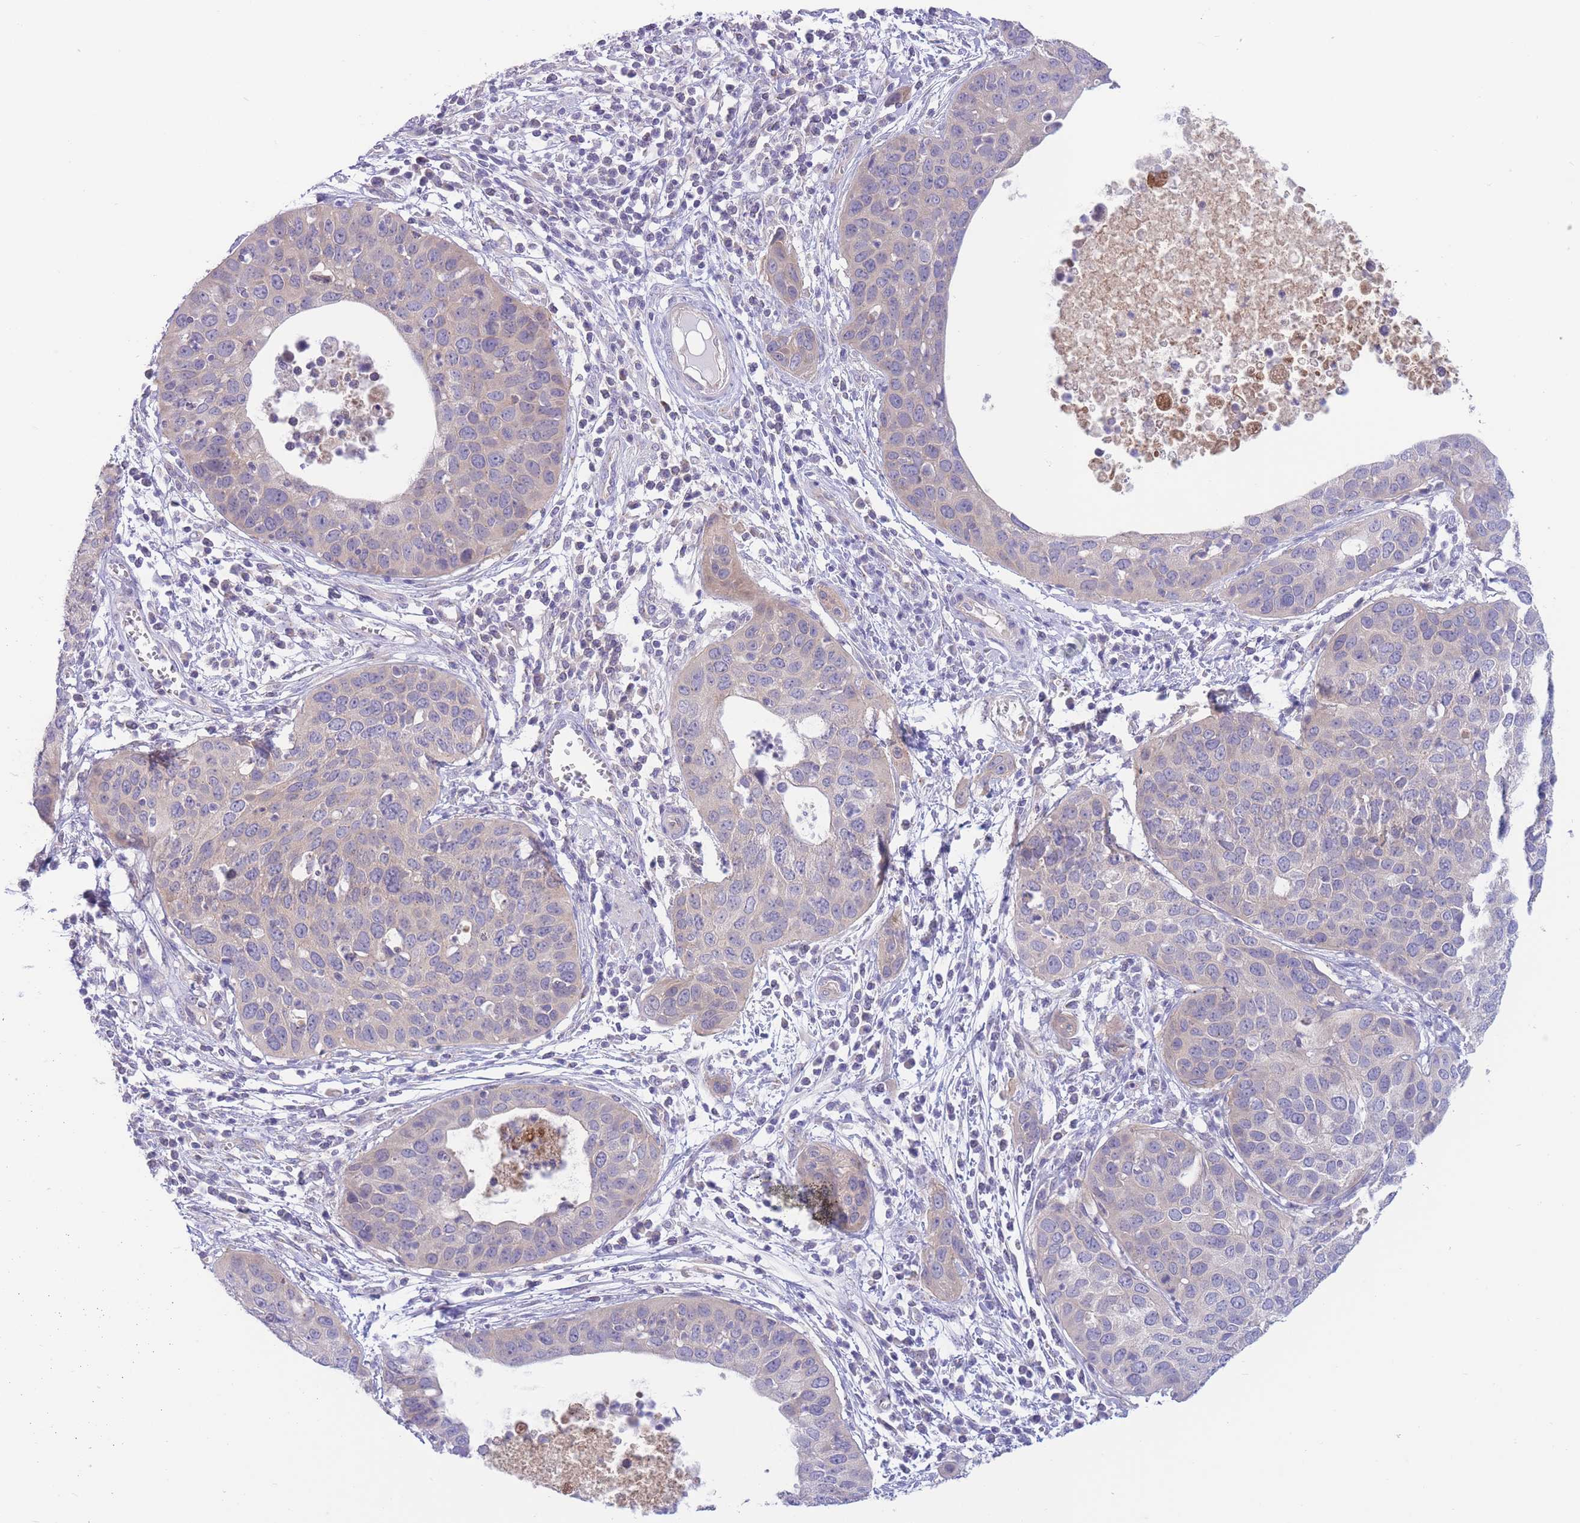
{"staining": {"intensity": "negative", "quantity": "none", "location": "none"}, "tissue": "cervical cancer", "cell_type": "Tumor cells", "image_type": "cancer", "snomed": [{"axis": "morphology", "description": "Squamous cell carcinoma, NOS"}, {"axis": "topography", "description": "Cervix"}], "caption": "An immunohistochemistry histopathology image of cervical cancer (squamous cell carcinoma) is shown. There is no staining in tumor cells of cervical cancer (squamous cell carcinoma).", "gene": "ALS2CL", "patient": {"sex": "female", "age": 36}}